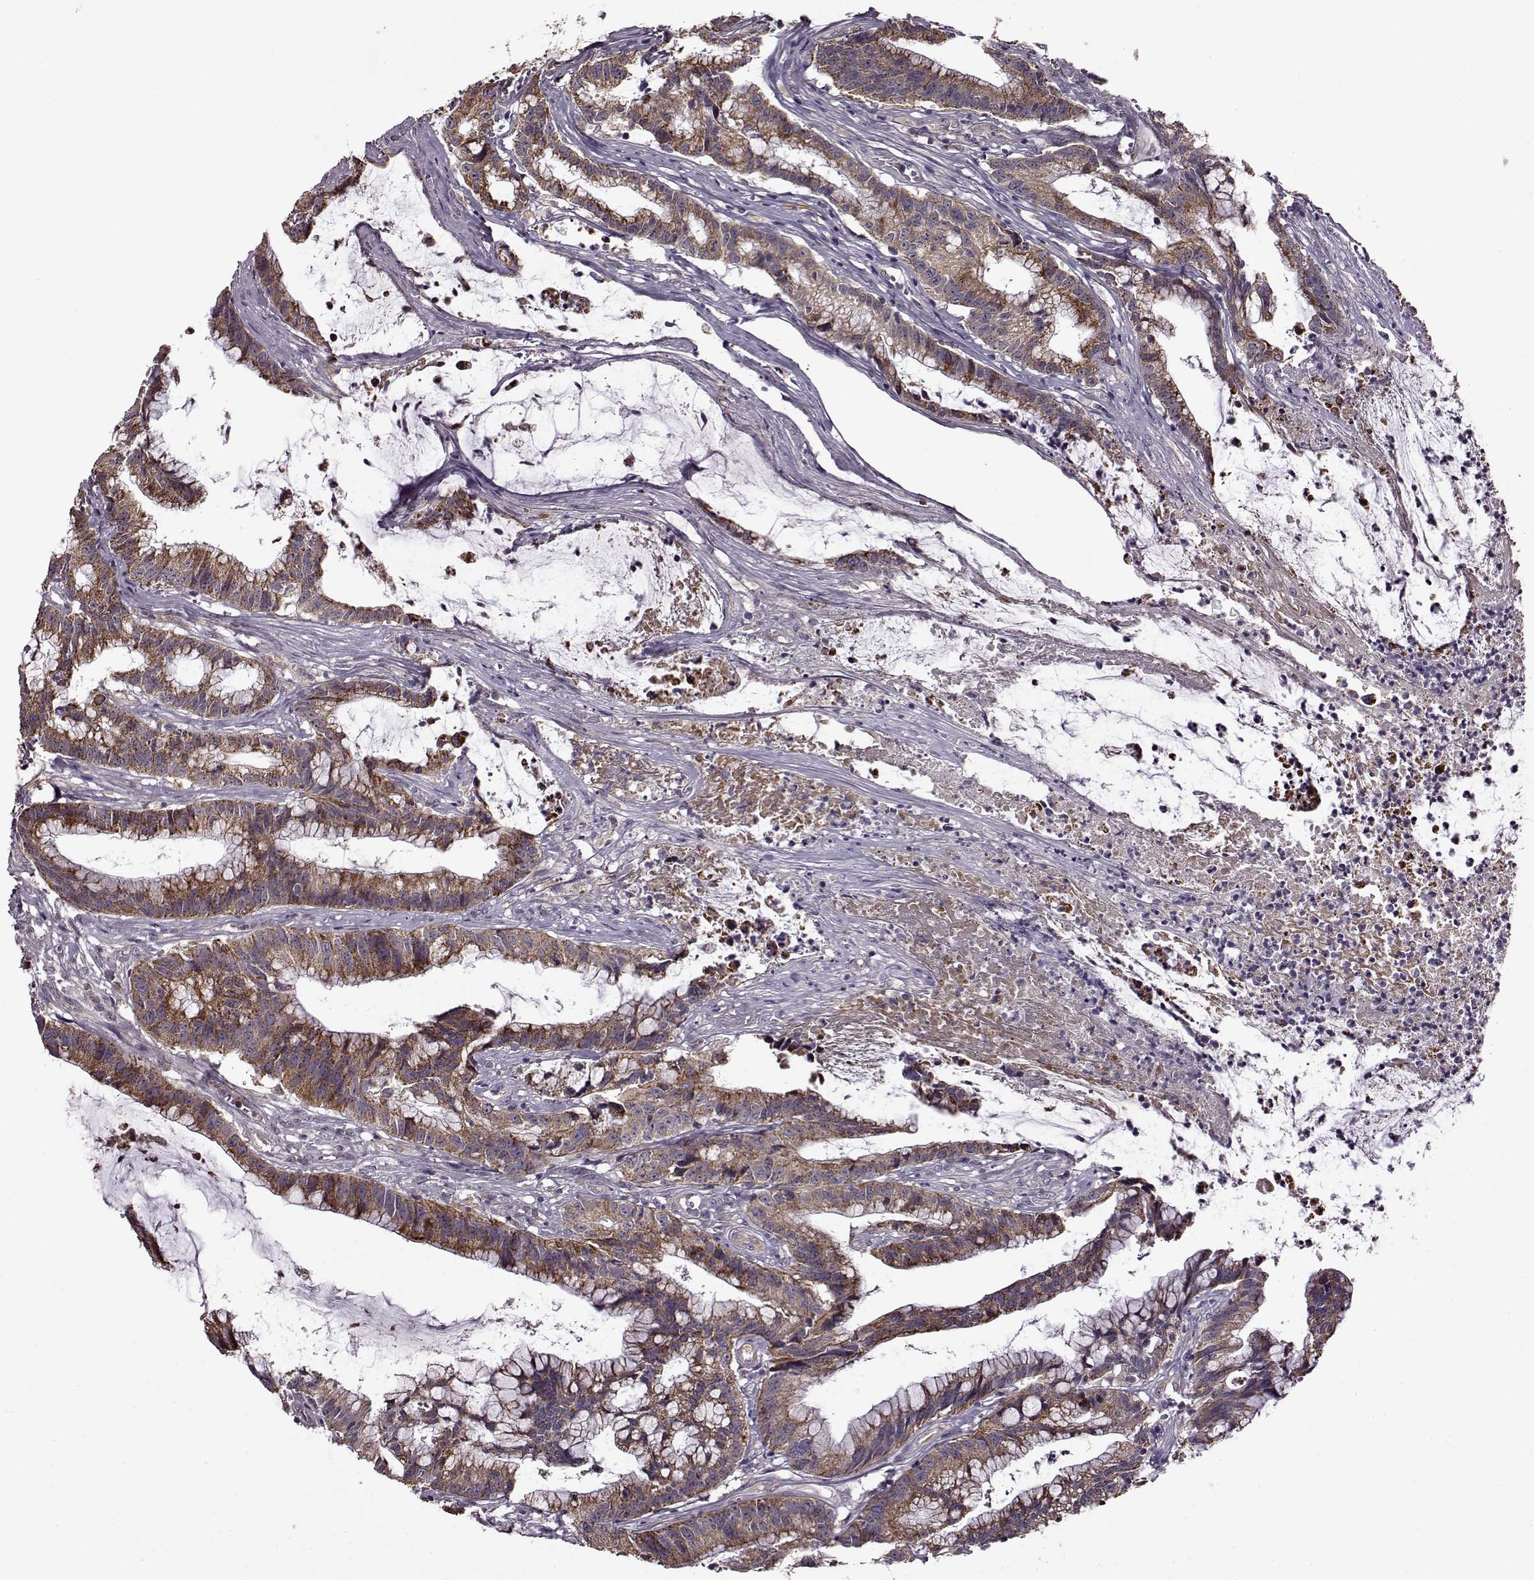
{"staining": {"intensity": "moderate", "quantity": ">75%", "location": "cytoplasmic/membranous"}, "tissue": "colorectal cancer", "cell_type": "Tumor cells", "image_type": "cancer", "snomed": [{"axis": "morphology", "description": "Adenocarcinoma, NOS"}, {"axis": "topography", "description": "Colon"}], "caption": "This is a micrograph of immunohistochemistry (IHC) staining of colorectal adenocarcinoma, which shows moderate positivity in the cytoplasmic/membranous of tumor cells.", "gene": "MTSS1", "patient": {"sex": "female", "age": 78}}